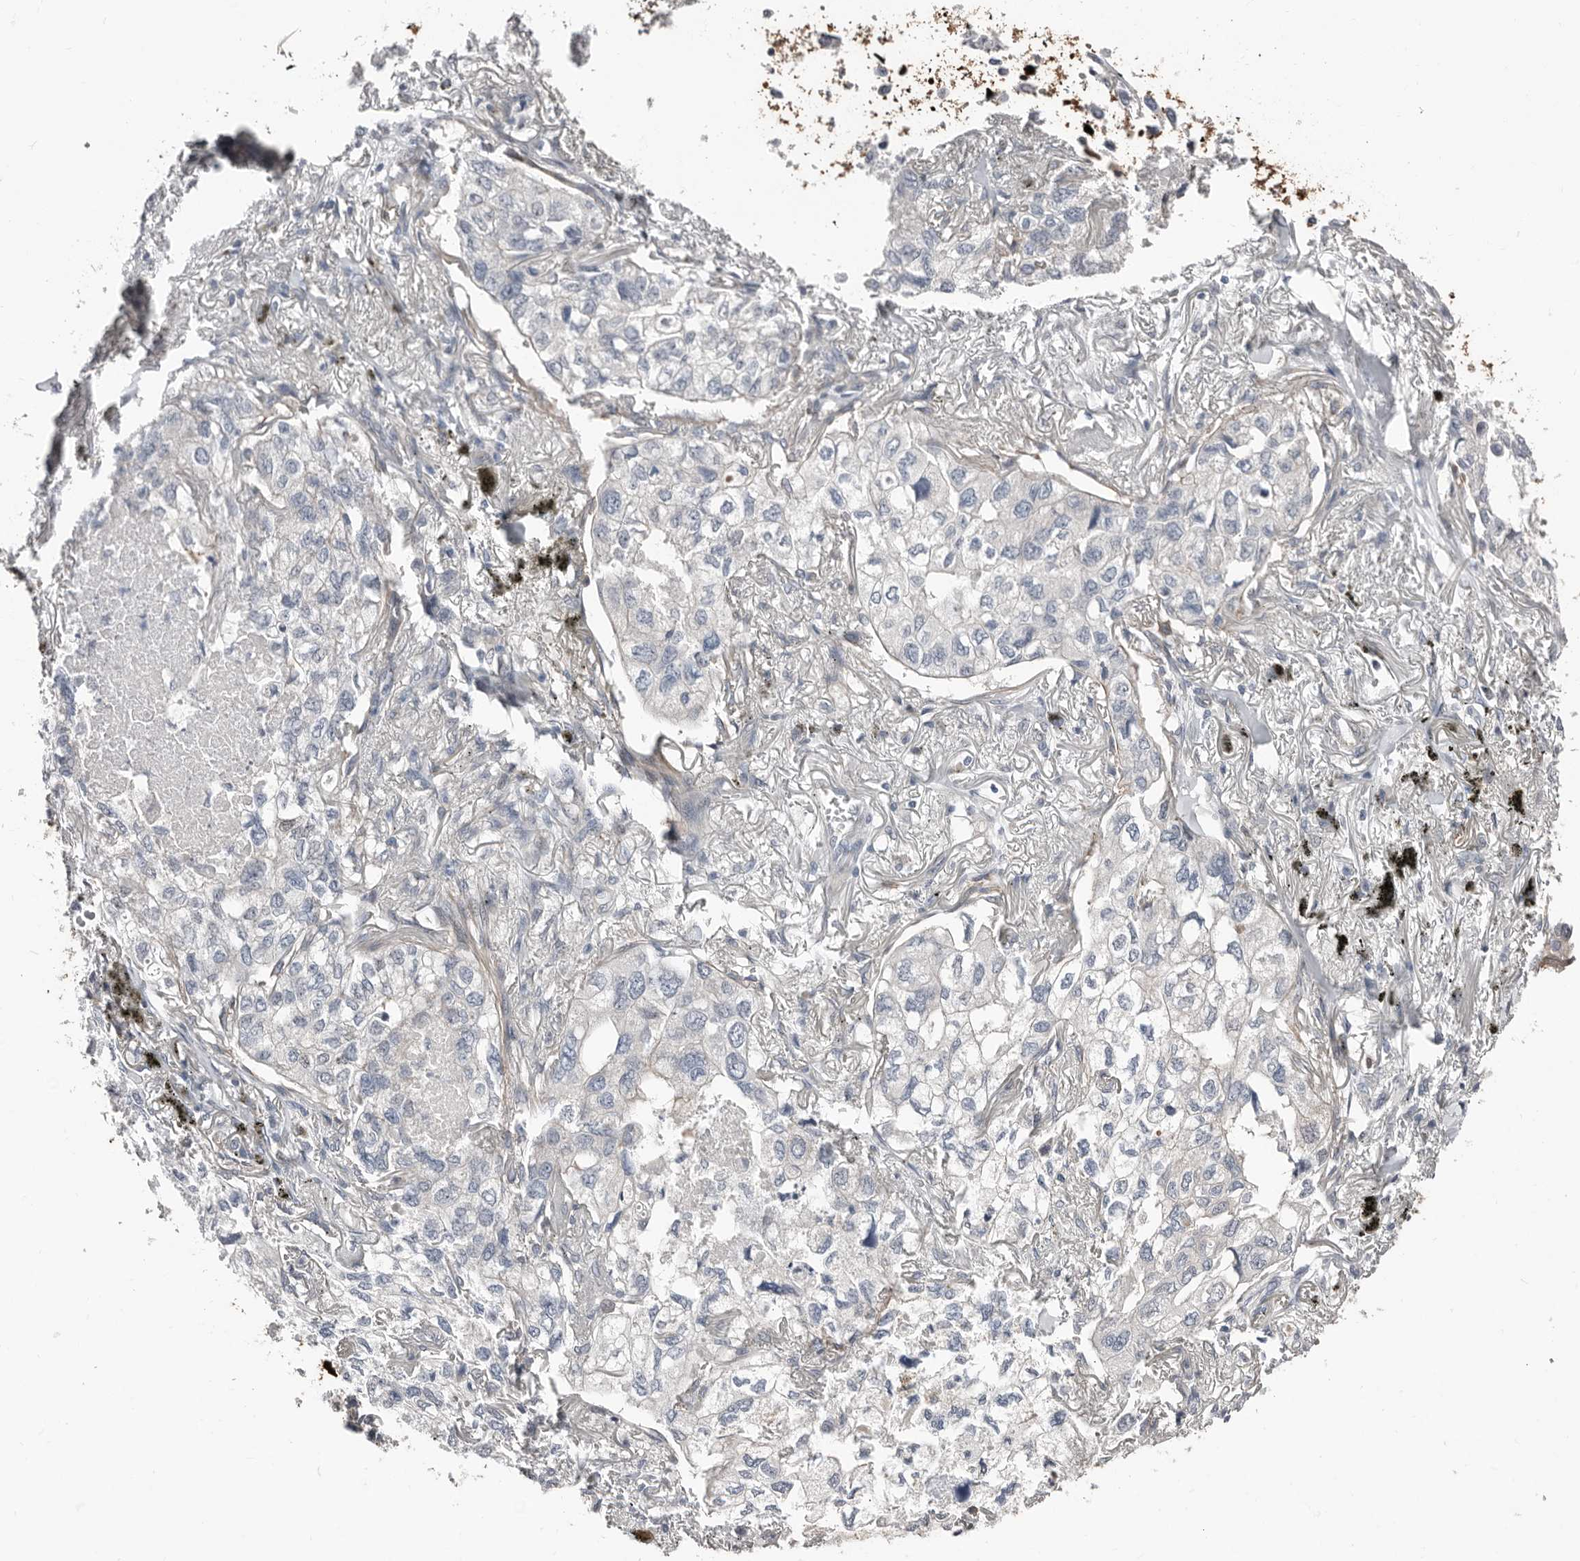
{"staining": {"intensity": "negative", "quantity": "none", "location": "none"}, "tissue": "lung cancer", "cell_type": "Tumor cells", "image_type": "cancer", "snomed": [{"axis": "morphology", "description": "Adenocarcinoma, NOS"}, {"axis": "topography", "description": "Lung"}], "caption": "A micrograph of human lung adenocarcinoma is negative for staining in tumor cells.", "gene": "ASRGL1", "patient": {"sex": "male", "age": 65}}